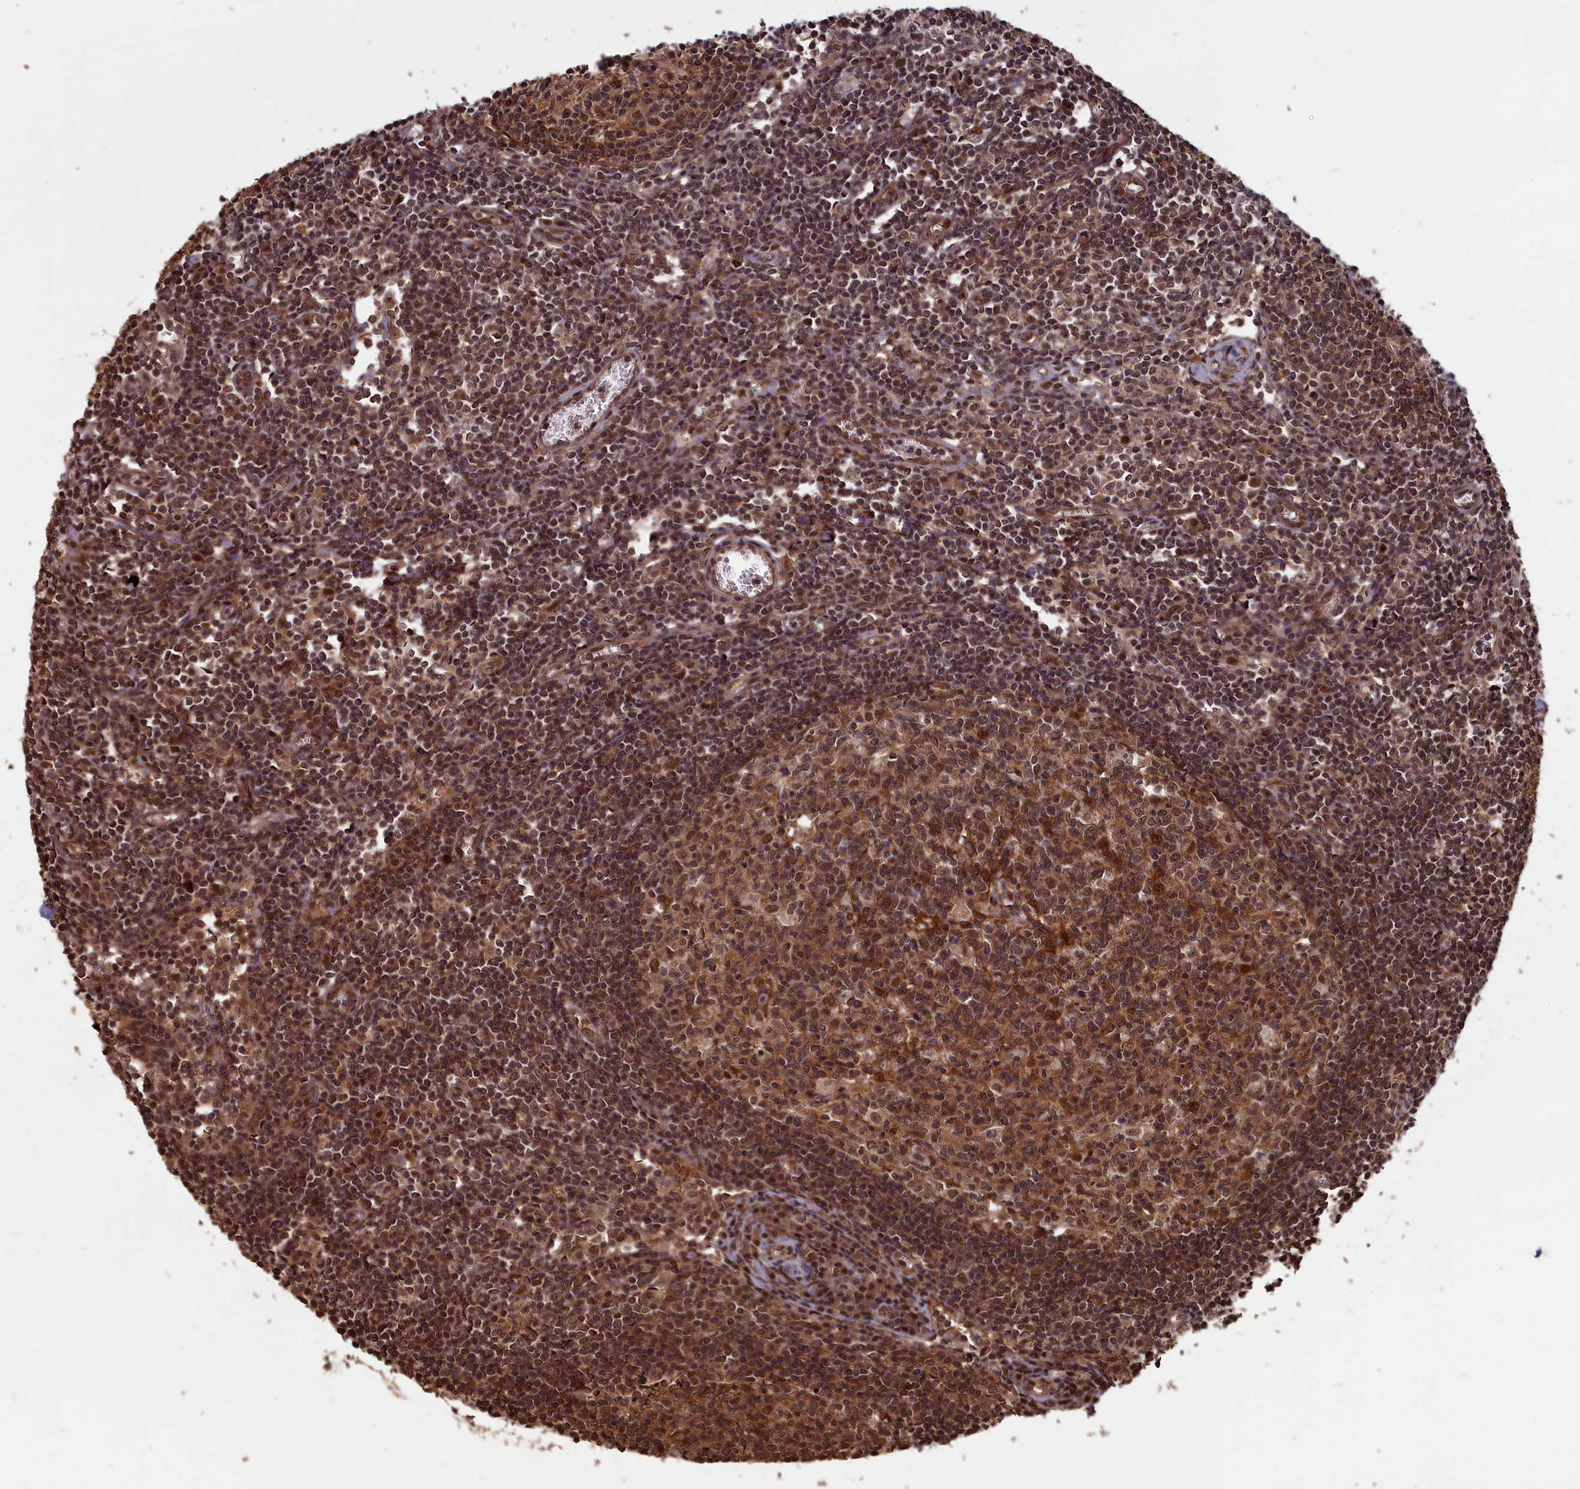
{"staining": {"intensity": "moderate", "quantity": ">75%", "location": "cytoplasmic/membranous,nuclear"}, "tissue": "lymph node", "cell_type": "Germinal center cells", "image_type": "normal", "snomed": [{"axis": "morphology", "description": "Normal tissue, NOS"}, {"axis": "topography", "description": "Lymph node"}], "caption": "Immunohistochemical staining of normal lymph node demonstrates moderate cytoplasmic/membranous,nuclear protein positivity in about >75% of germinal center cells. (IHC, brightfield microscopy, high magnification).", "gene": "HIF3A", "patient": {"sex": "female", "age": 55}}